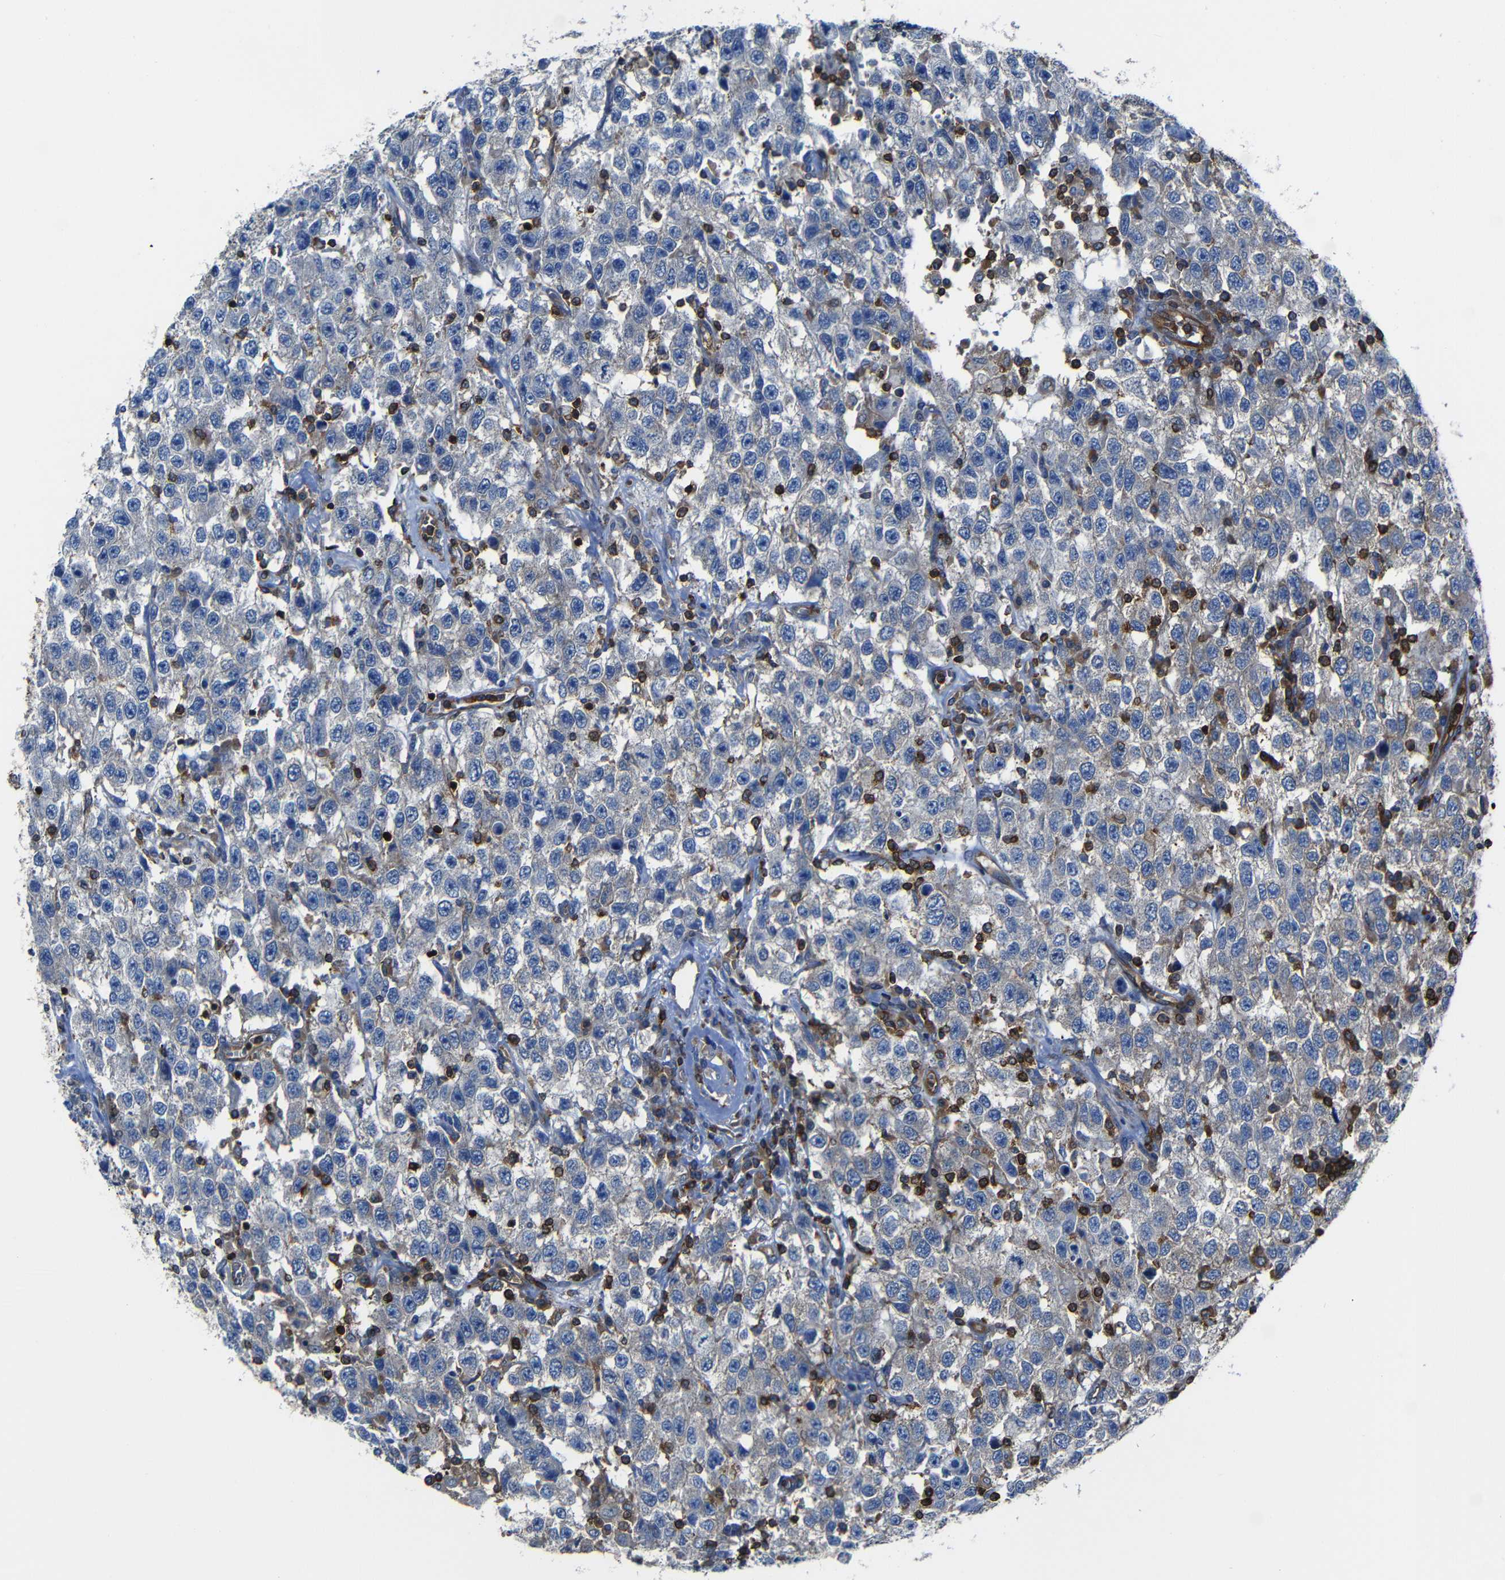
{"staining": {"intensity": "negative", "quantity": "none", "location": "none"}, "tissue": "testis cancer", "cell_type": "Tumor cells", "image_type": "cancer", "snomed": [{"axis": "morphology", "description": "Seminoma, NOS"}, {"axis": "topography", "description": "Testis"}], "caption": "A histopathology image of human seminoma (testis) is negative for staining in tumor cells.", "gene": "ARHGEF1", "patient": {"sex": "male", "age": 41}}